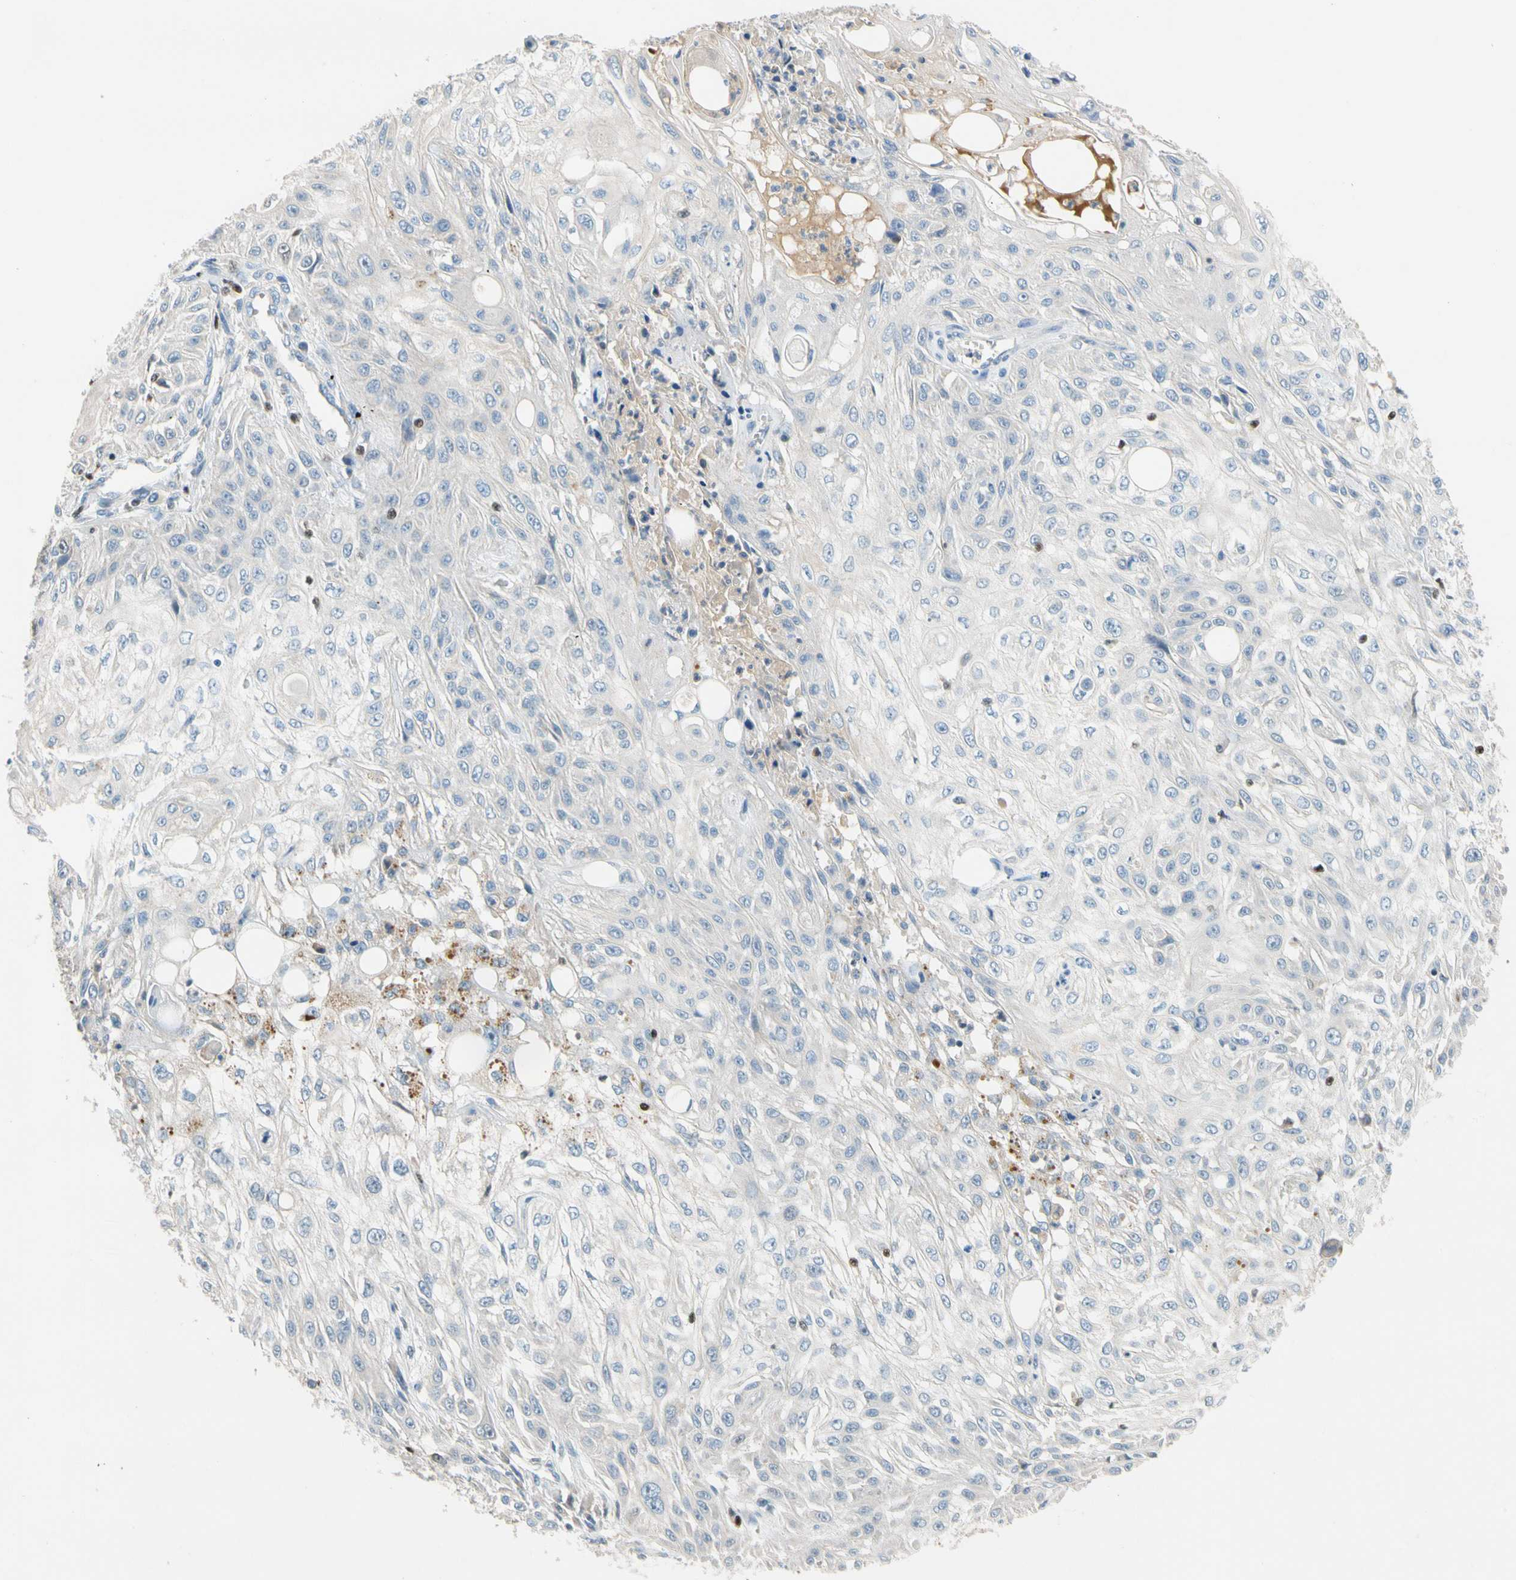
{"staining": {"intensity": "negative", "quantity": "none", "location": "none"}, "tissue": "skin cancer", "cell_type": "Tumor cells", "image_type": "cancer", "snomed": [{"axis": "morphology", "description": "Squamous cell carcinoma, NOS"}, {"axis": "topography", "description": "Skin"}], "caption": "Tumor cells are negative for brown protein staining in skin cancer.", "gene": "SP140", "patient": {"sex": "male", "age": 75}}